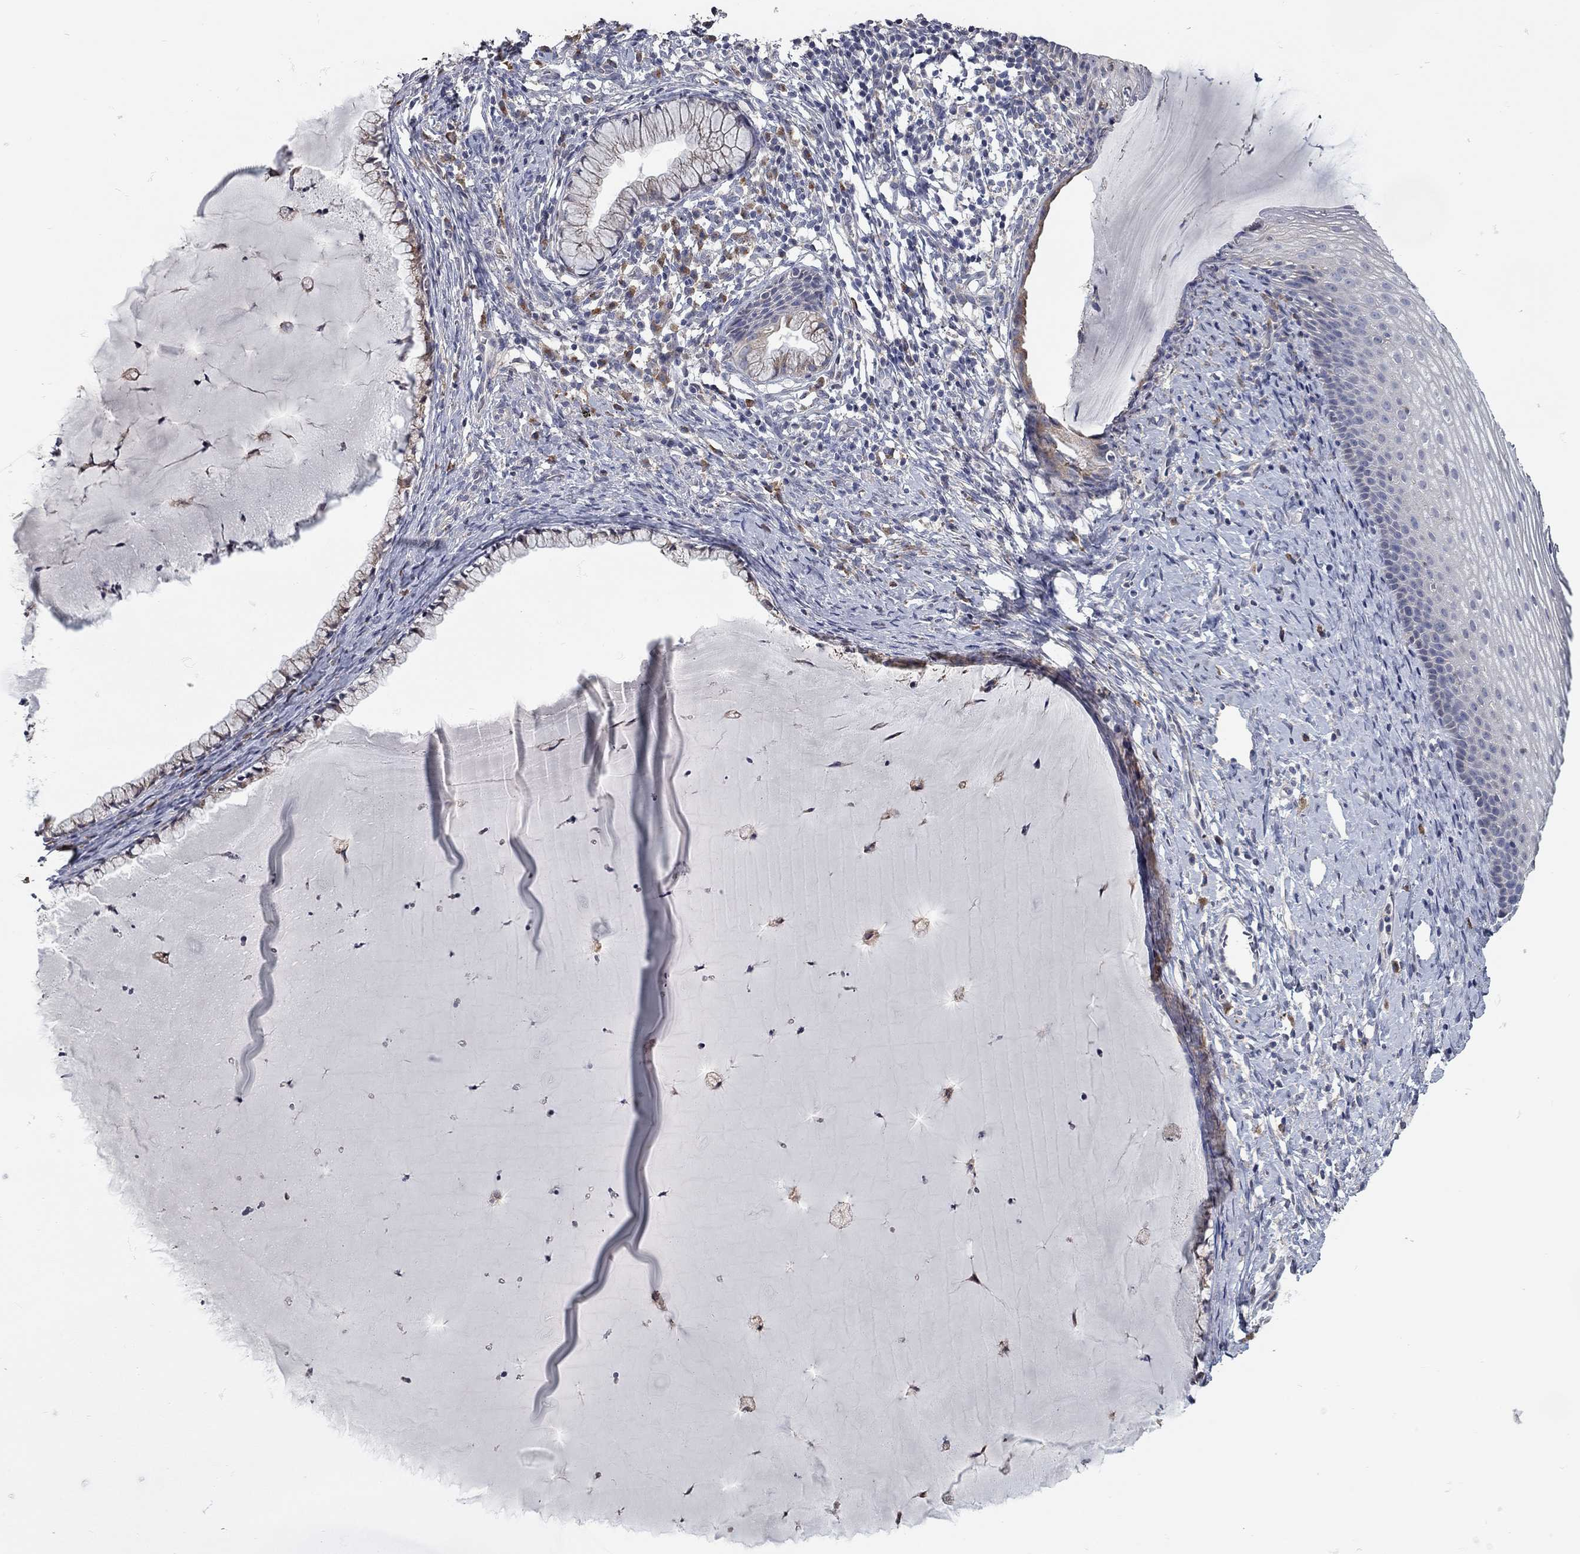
{"staining": {"intensity": "weak", "quantity": "<25%", "location": "cytoplasmic/membranous"}, "tissue": "cervix", "cell_type": "Glandular cells", "image_type": "normal", "snomed": [{"axis": "morphology", "description": "Normal tissue, NOS"}, {"axis": "topography", "description": "Cervix"}], "caption": "High magnification brightfield microscopy of benign cervix stained with DAB (3,3'-diaminobenzidine) (brown) and counterstained with hematoxylin (blue): glandular cells show no significant positivity. (Stains: DAB immunohistochemistry (IHC) with hematoxylin counter stain, Microscopy: brightfield microscopy at high magnification).", "gene": "XAGE2", "patient": {"sex": "female", "age": 39}}